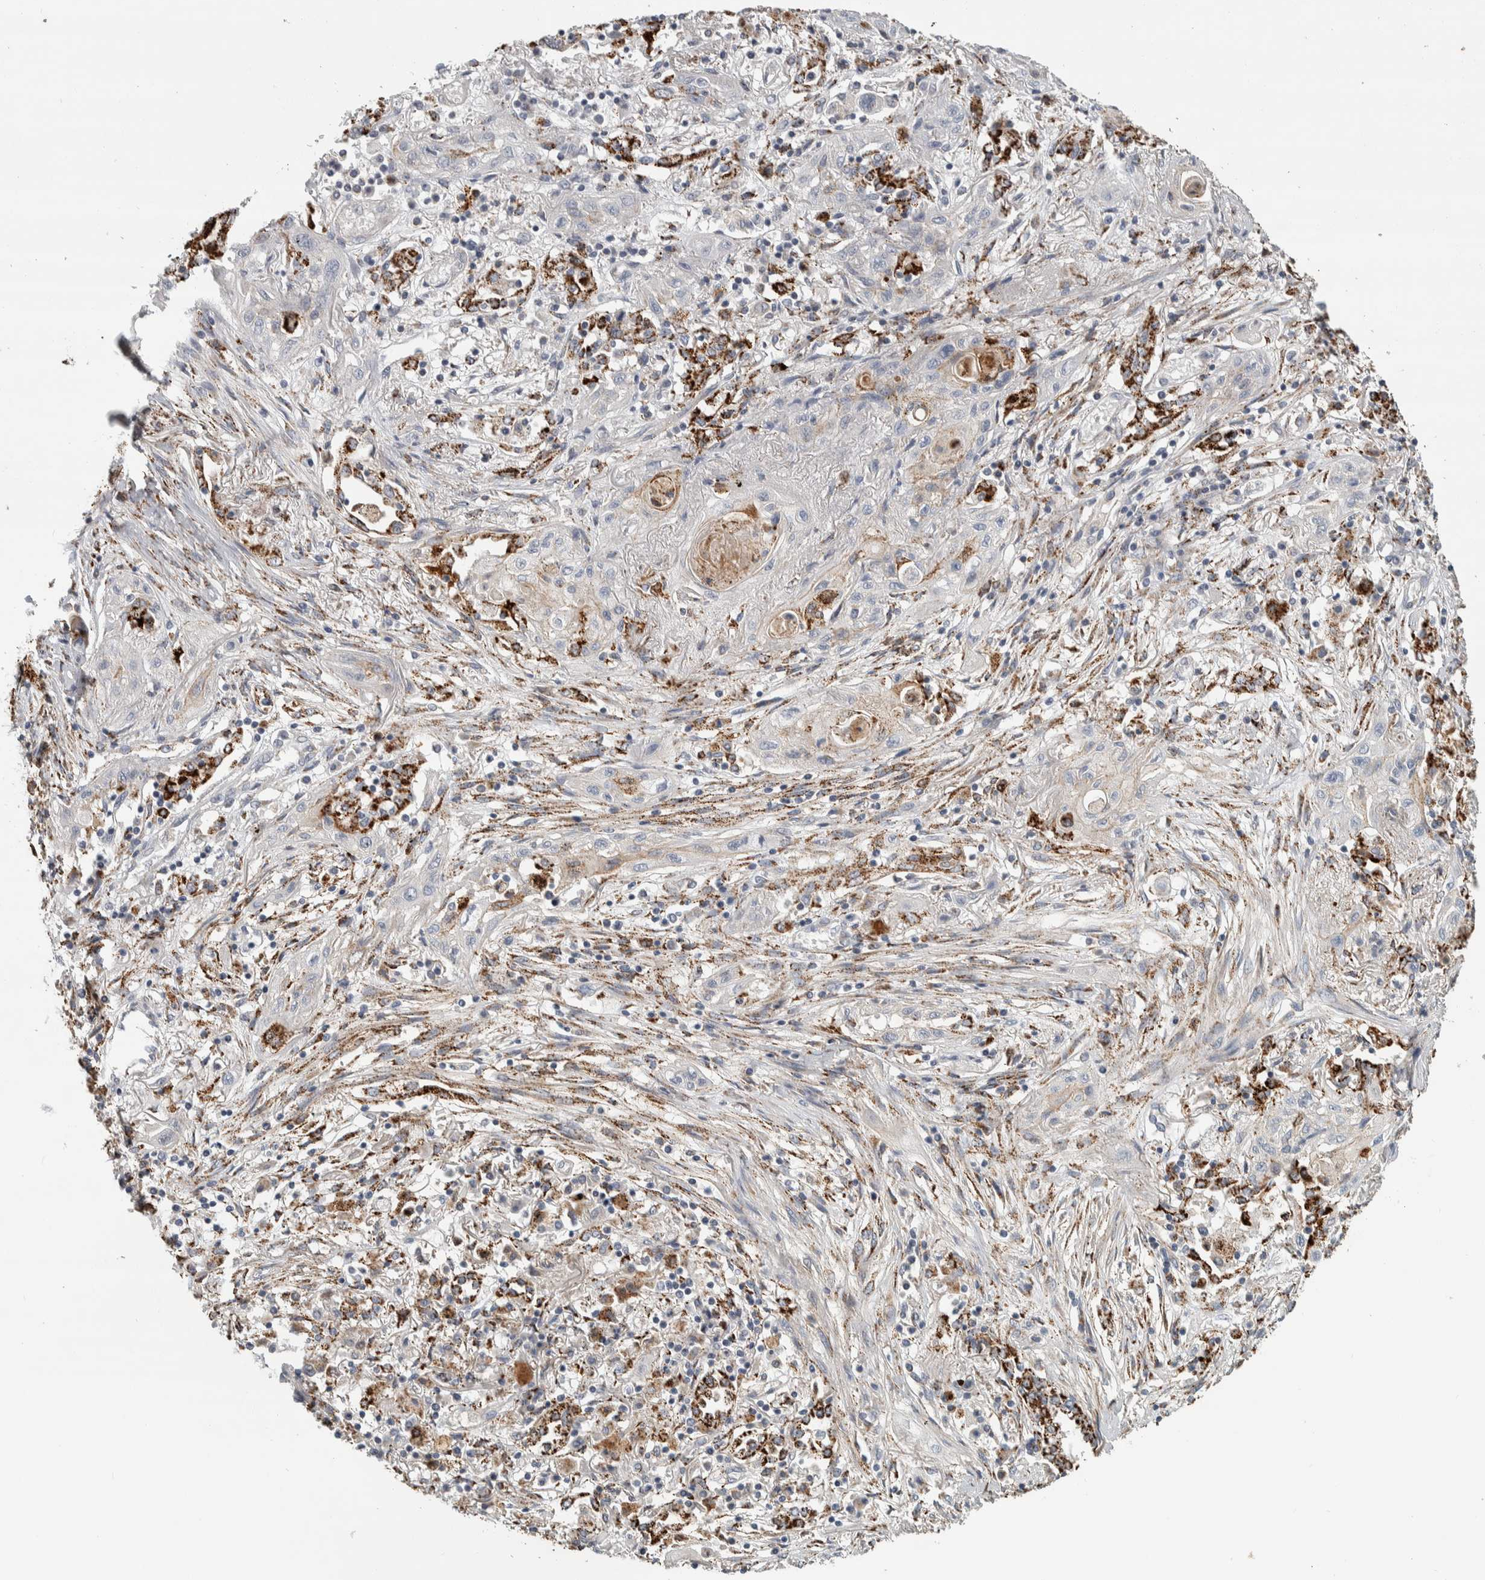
{"staining": {"intensity": "negative", "quantity": "none", "location": "none"}, "tissue": "lung cancer", "cell_type": "Tumor cells", "image_type": "cancer", "snomed": [{"axis": "morphology", "description": "Squamous cell carcinoma, NOS"}, {"axis": "topography", "description": "Lung"}], "caption": "Lung cancer (squamous cell carcinoma) stained for a protein using IHC displays no expression tumor cells.", "gene": "FAM78A", "patient": {"sex": "female", "age": 47}}